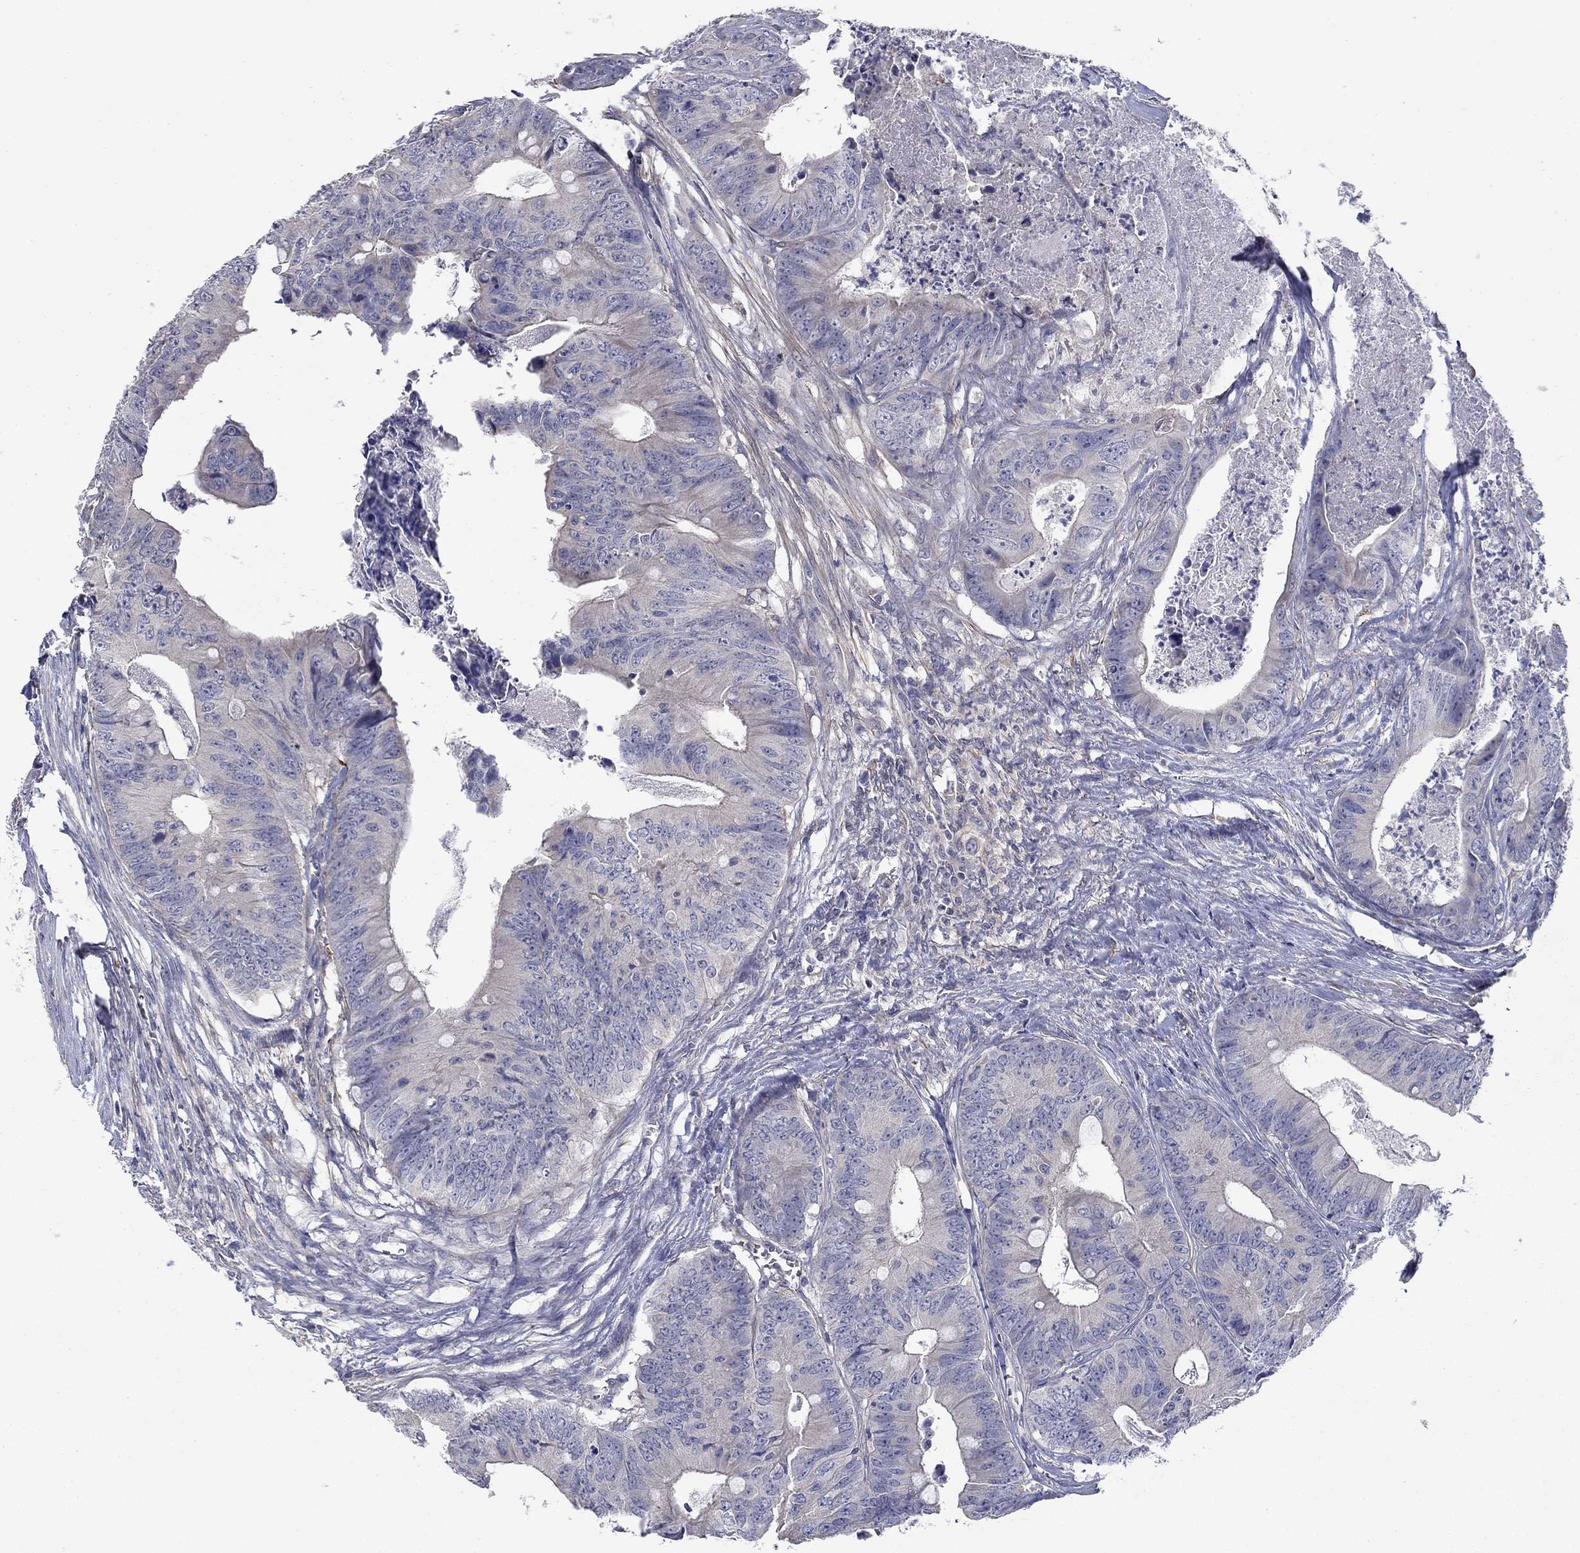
{"staining": {"intensity": "negative", "quantity": "none", "location": "none"}, "tissue": "colorectal cancer", "cell_type": "Tumor cells", "image_type": "cancer", "snomed": [{"axis": "morphology", "description": "Adenocarcinoma, NOS"}, {"axis": "topography", "description": "Colon"}], "caption": "Adenocarcinoma (colorectal) stained for a protein using immunohistochemistry (IHC) reveals no positivity tumor cells.", "gene": "GRK7", "patient": {"sex": "male", "age": 84}}